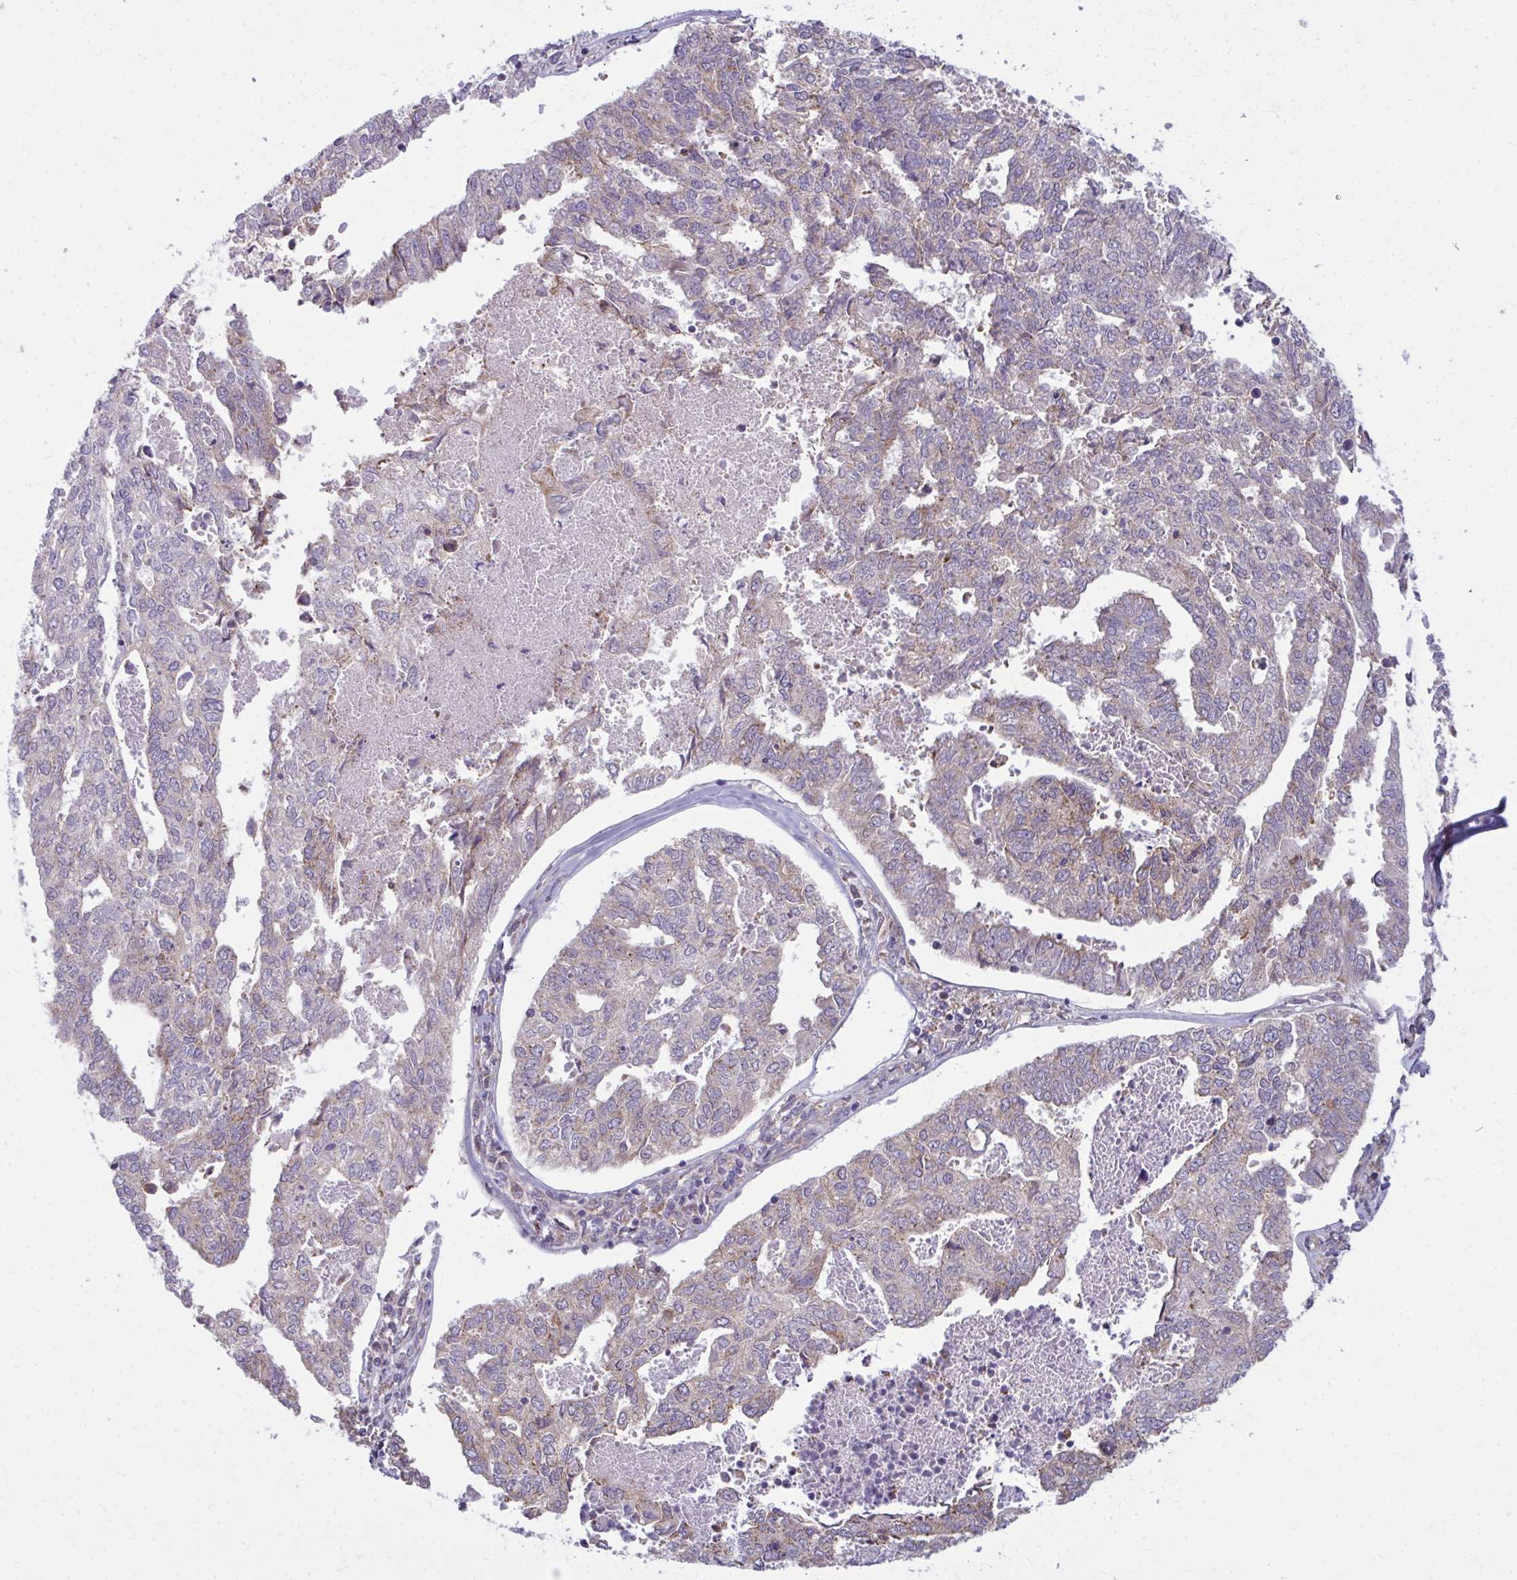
{"staining": {"intensity": "weak", "quantity": "<25%", "location": "cytoplasmic/membranous"}, "tissue": "endometrial cancer", "cell_type": "Tumor cells", "image_type": "cancer", "snomed": [{"axis": "morphology", "description": "Adenocarcinoma, NOS"}, {"axis": "topography", "description": "Endometrium"}], "caption": "High power microscopy image of an immunohistochemistry (IHC) micrograph of endometrial adenocarcinoma, revealing no significant expression in tumor cells.", "gene": "CEMP1", "patient": {"sex": "female", "age": 73}}